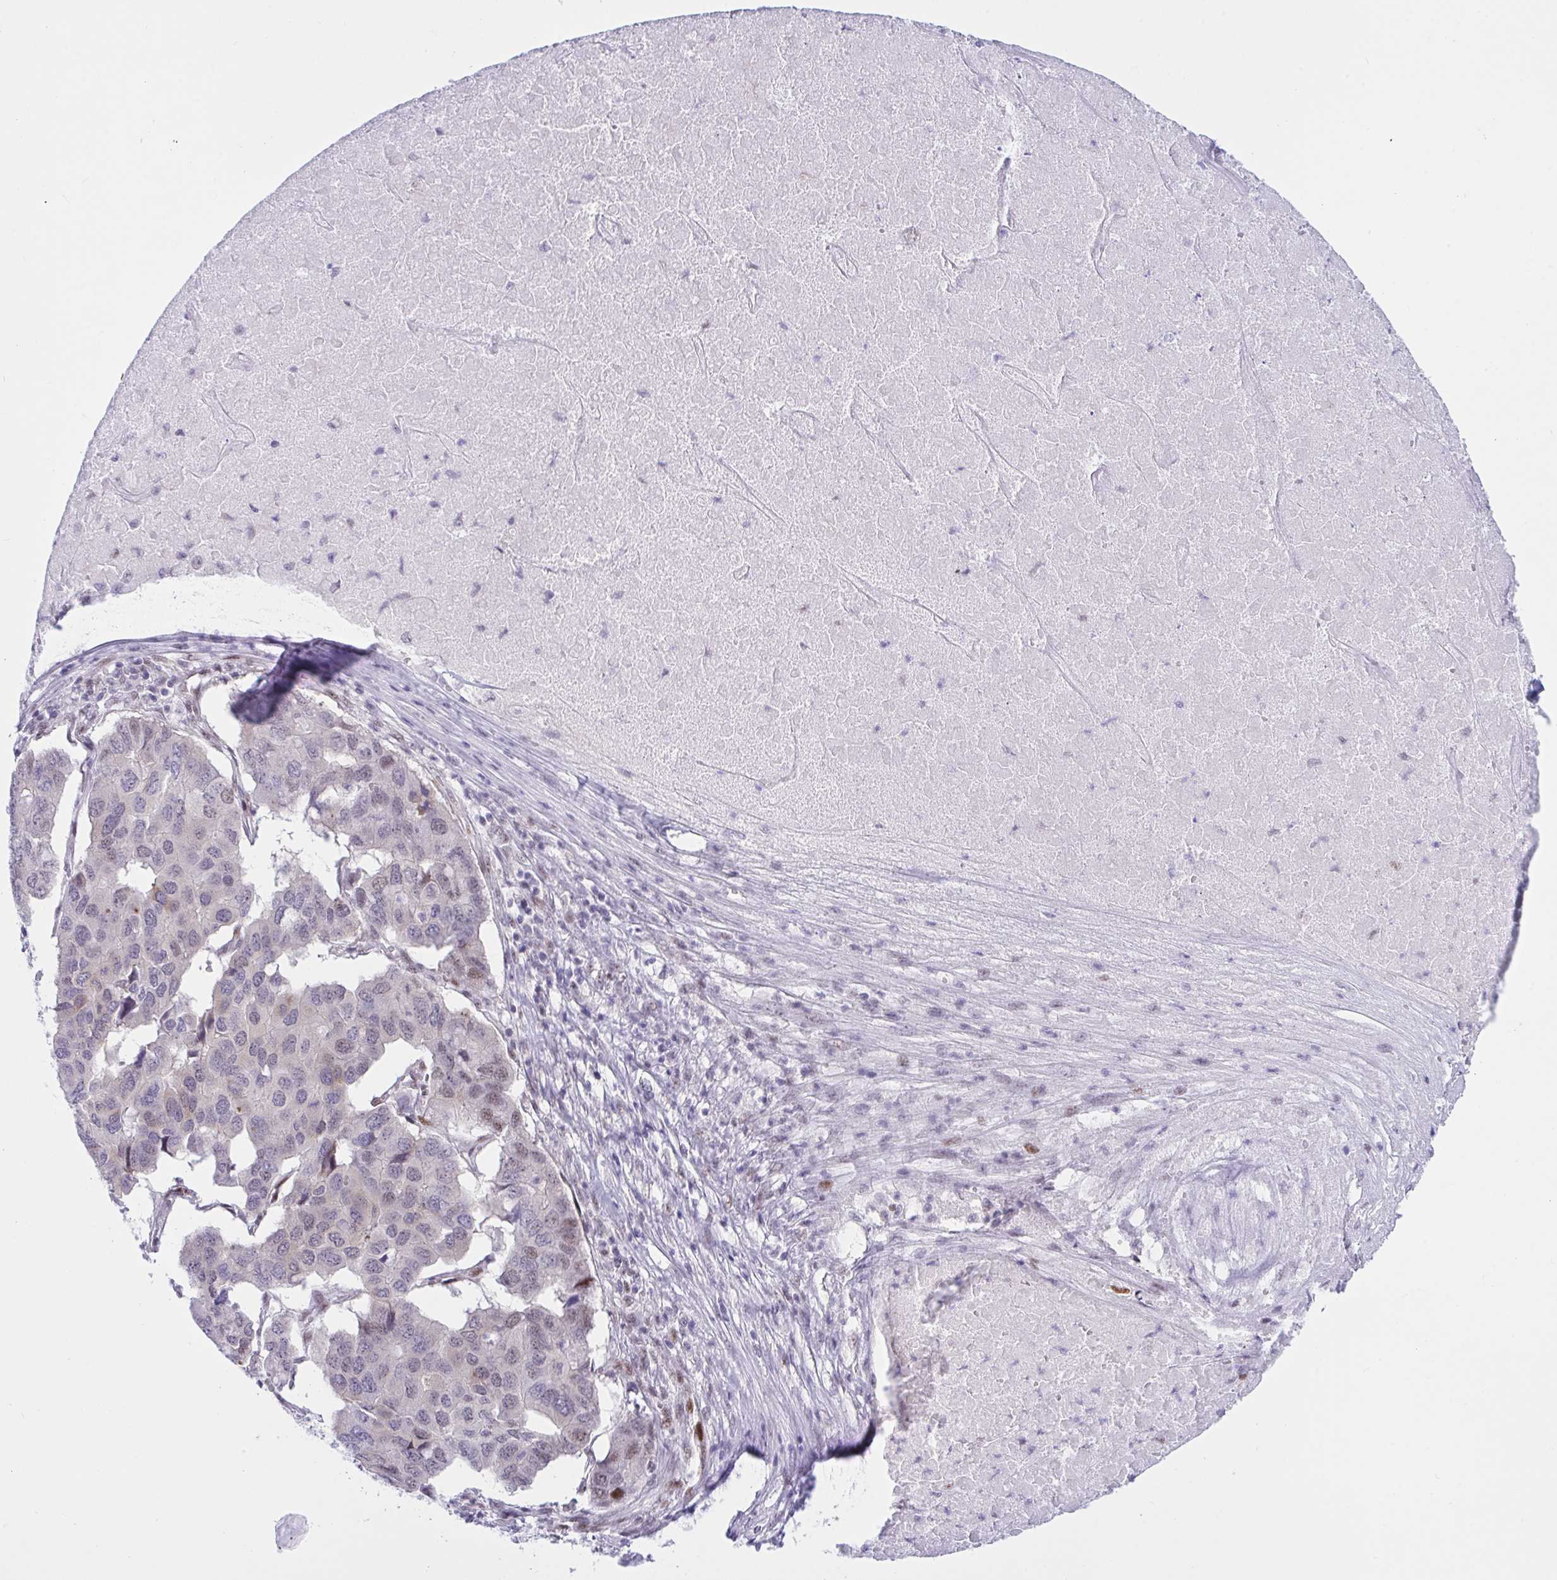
{"staining": {"intensity": "weak", "quantity": "<25%", "location": "nuclear"}, "tissue": "pancreatic cancer", "cell_type": "Tumor cells", "image_type": "cancer", "snomed": [{"axis": "morphology", "description": "Adenocarcinoma, NOS"}, {"axis": "topography", "description": "Pancreas"}], "caption": "This is a histopathology image of IHC staining of pancreatic cancer, which shows no positivity in tumor cells.", "gene": "IKZF2", "patient": {"sex": "male", "age": 50}}